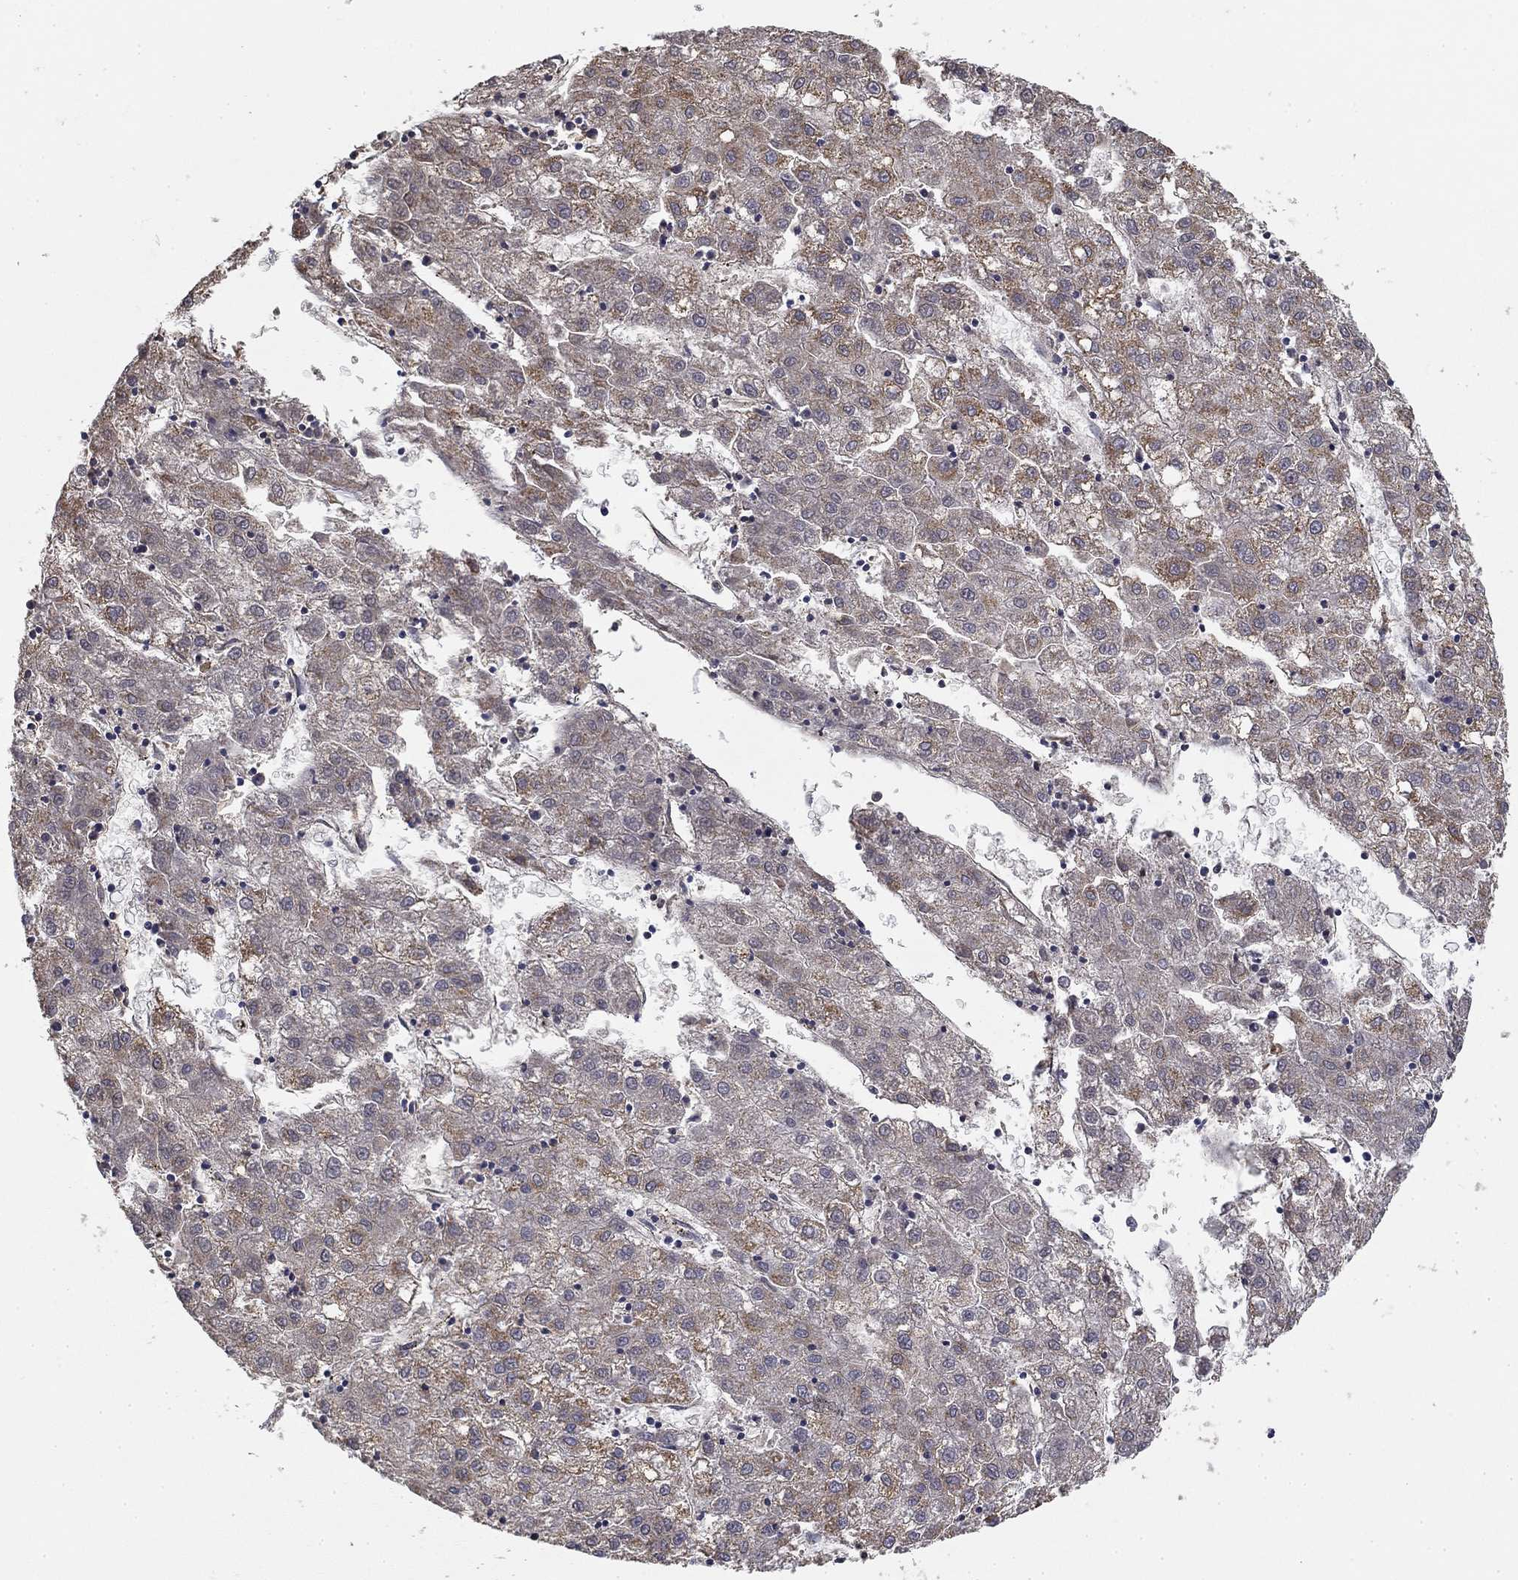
{"staining": {"intensity": "moderate", "quantity": "<25%", "location": "cytoplasmic/membranous"}, "tissue": "liver cancer", "cell_type": "Tumor cells", "image_type": "cancer", "snomed": [{"axis": "morphology", "description": "Carcinoma, Hepatocellular, NOS"}, {"axis": "topography", "description": "Liver"}], "caption": "IHC histopathology image of human liver cancer stained for a protein (brown), which exhibits low levels of moderate cytoplasmic/membranous staining in approximately <25% of tumor cells.", "gene": "SLC2A9", "patient": {"sex": "male", "age": 72}}